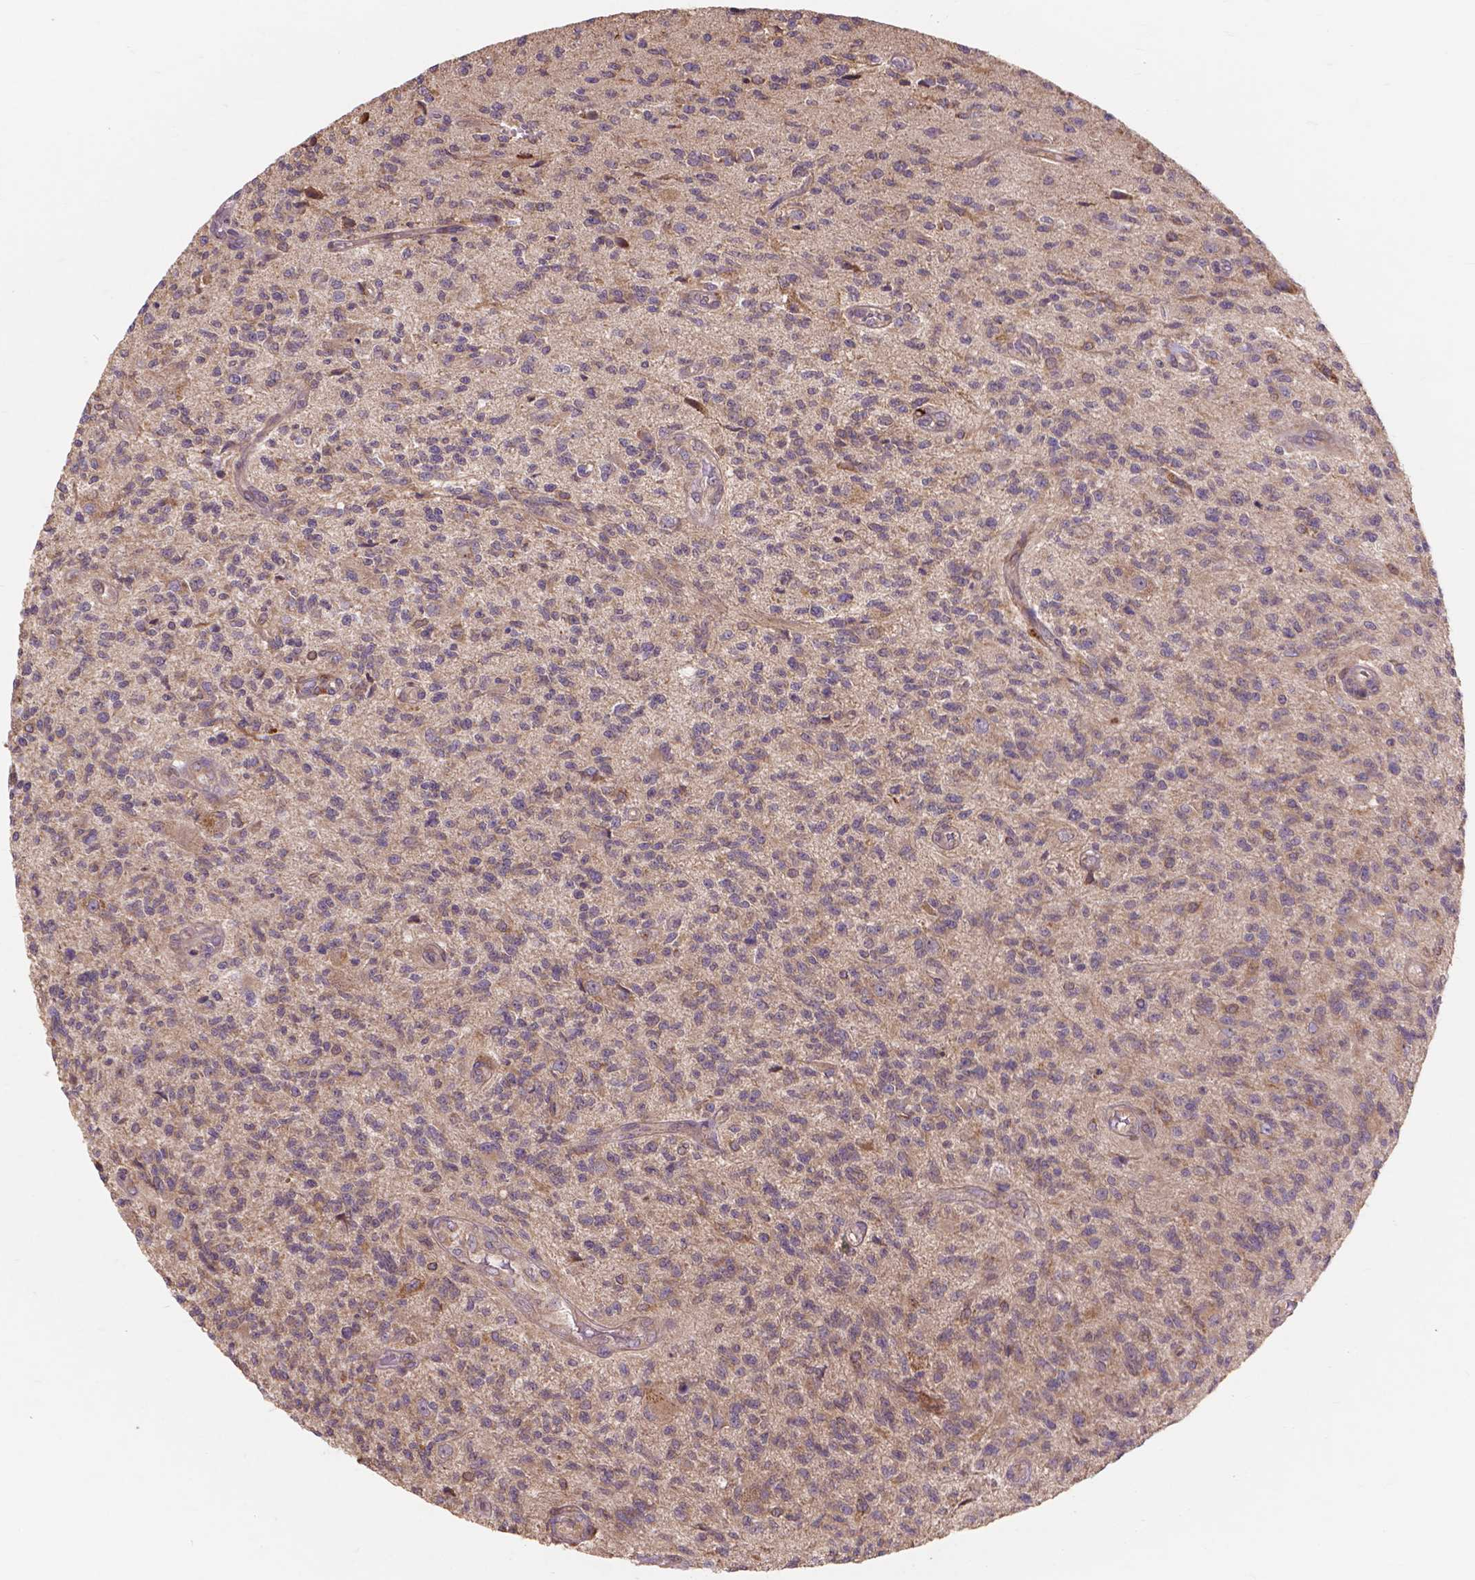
{"staining": {"intensity": "weak", "quantity": ">75%", "location": "cytoplasmic/membranous"}, "tissue": "glioma", "cell_type": "Tumor cells", "image_type": "cancer", "snomed": [{"axis": "morphology", "description": "Glioma, malignant, High grade"}, {"axis": "topography", "description": "Brain"}], "caption": "The immunohistochemical stain shows weak cytoplasmic/membranous expression in tumor cells of glioma tissue.", "gene": "TAB2", "patient": {"sex": "male", "age": 56}}